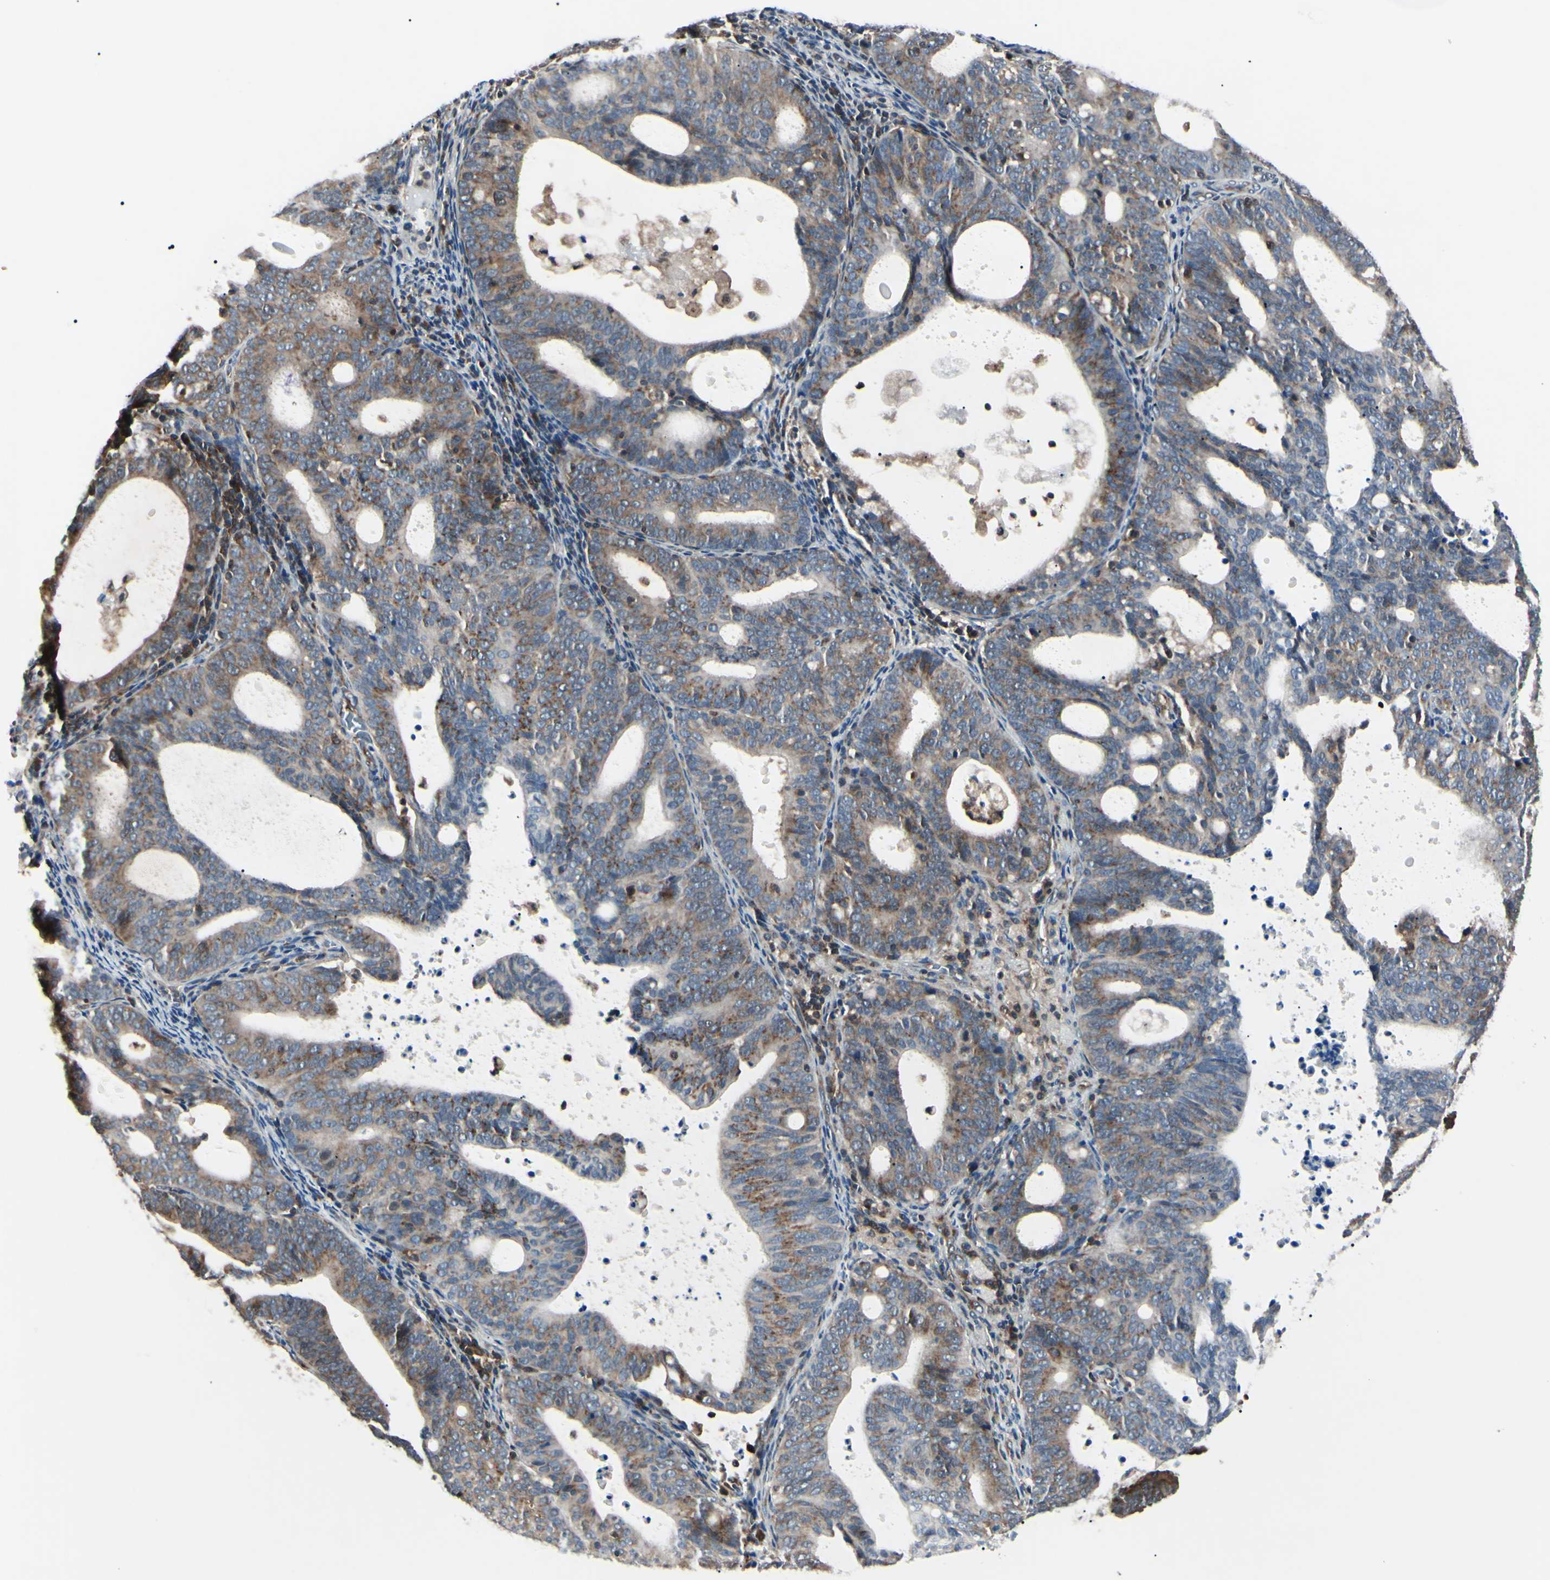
{"staining": {"intensity": "moderate", "quantity": ">75%", "location": "cytoplasmic/membranous"}, "tissue": "endometrial cancer", "cell_type": "Tumor cells", "image_type": "cancer", "snomed": [{"axis": "morphology", "description": "Adenocarcinoma, NOS"}, {"axis": "topography", "description": "Uterus"}], "caption": "Endometrial cancer tissue exhibits moderate cytoplasmic/membranous staining in approximately >75% of tumor cells", "gene": "MAPRE1", "patient": {"sex": "female", "age": 83}}